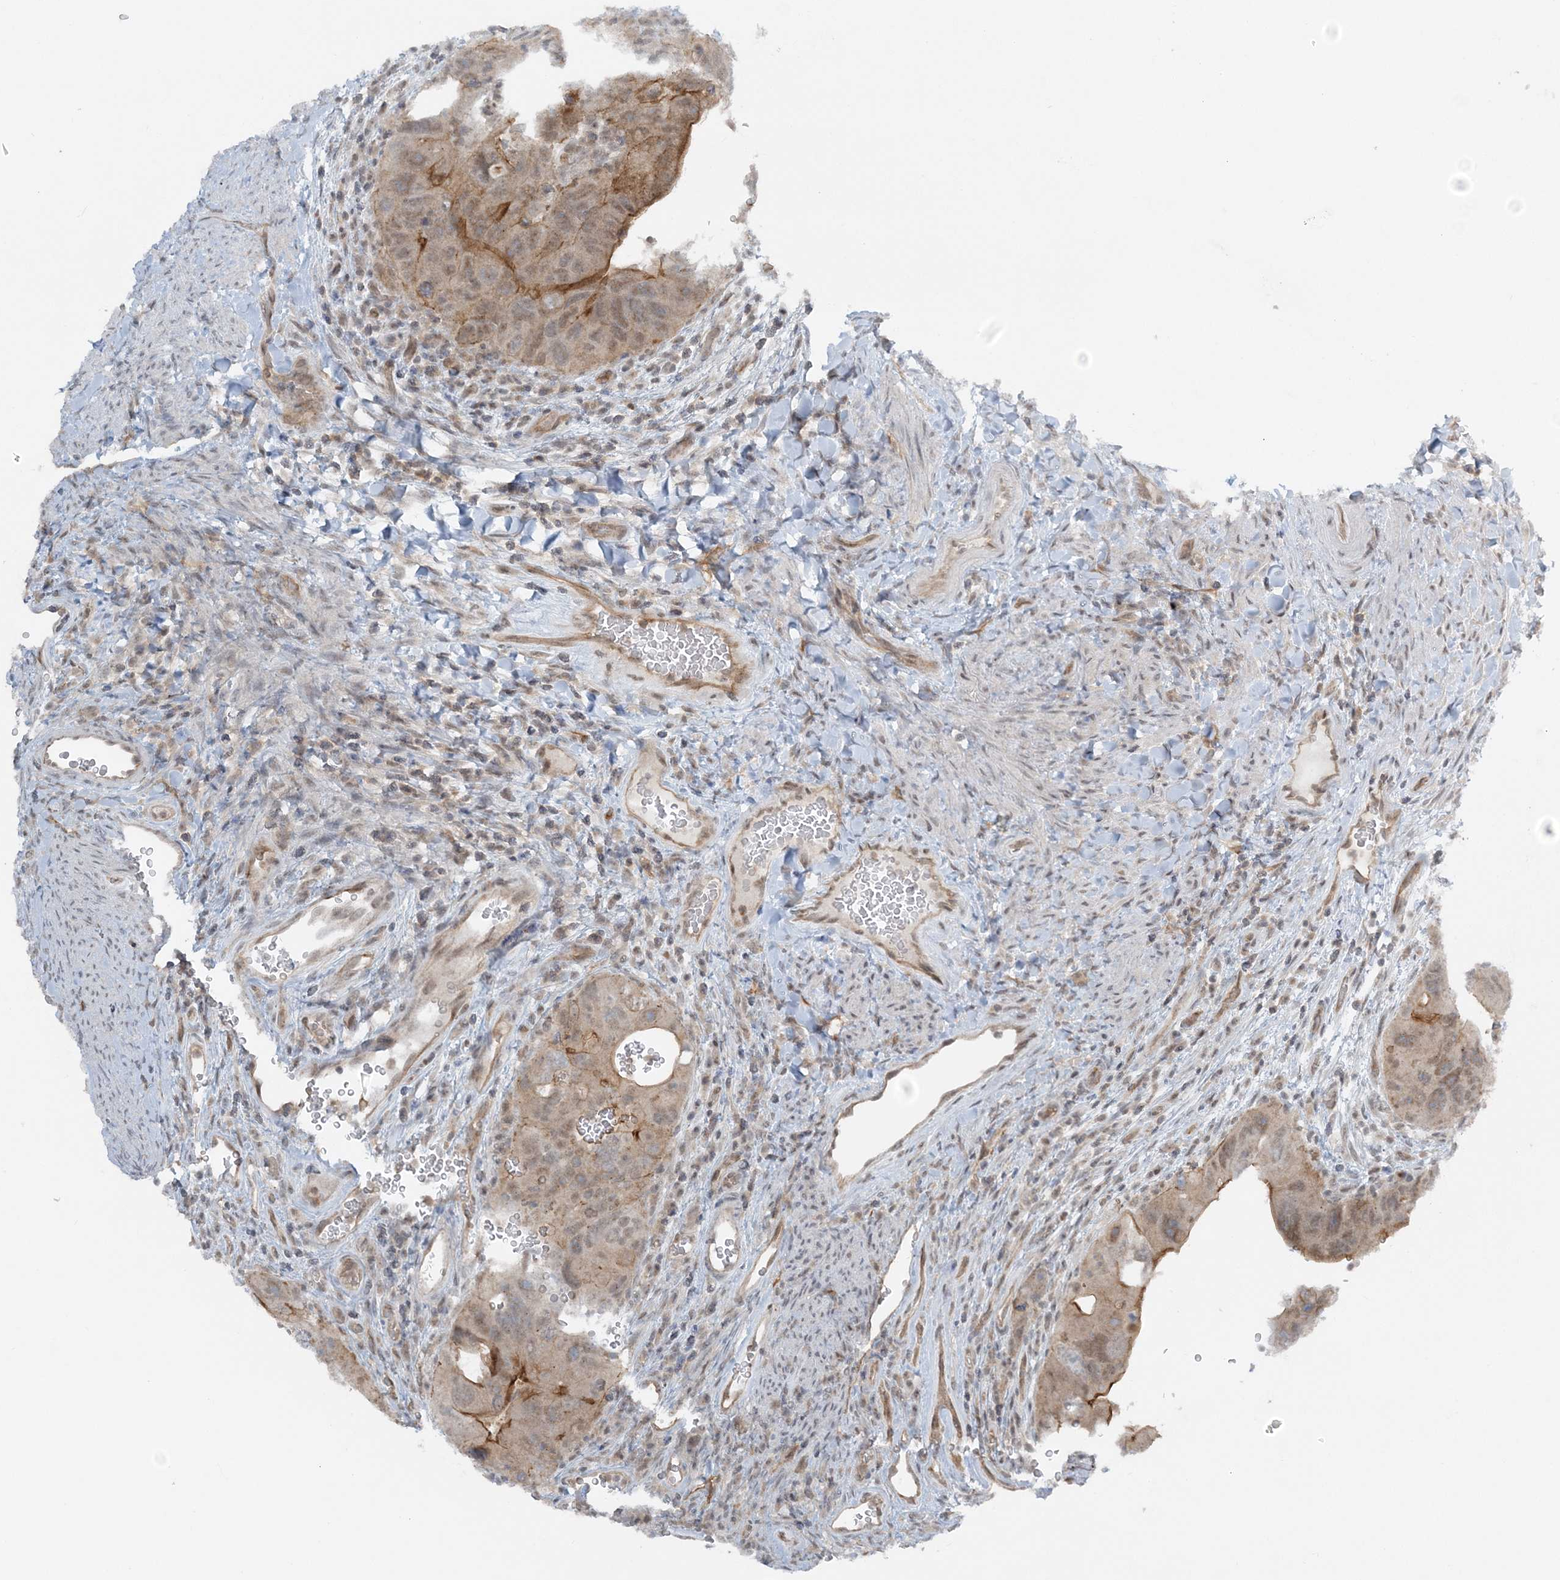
{"staining": {"intensity": "moderate", "quantity": "25%-75%", "location": "cytoplasmic/membranous,nuclear"}, "tissue": "colorectal cancer", "cell_type": "Tumor cells", "image_type": "cancer", "snomed": [{"axis": "morphology", "description": "Adenocarcinoma, NOS"}, {"axis": "topography", "description": "Rectum"}], "caption": "Brown immunohistochemical staining in human colorectal adenocarcinoma shows moderate cytoplasmic/membranous and nuclear staining in approximately 25%-75% of tumor cells.", "gene": "ATP11A", "patient": {"sex": "male", "age": 59}}